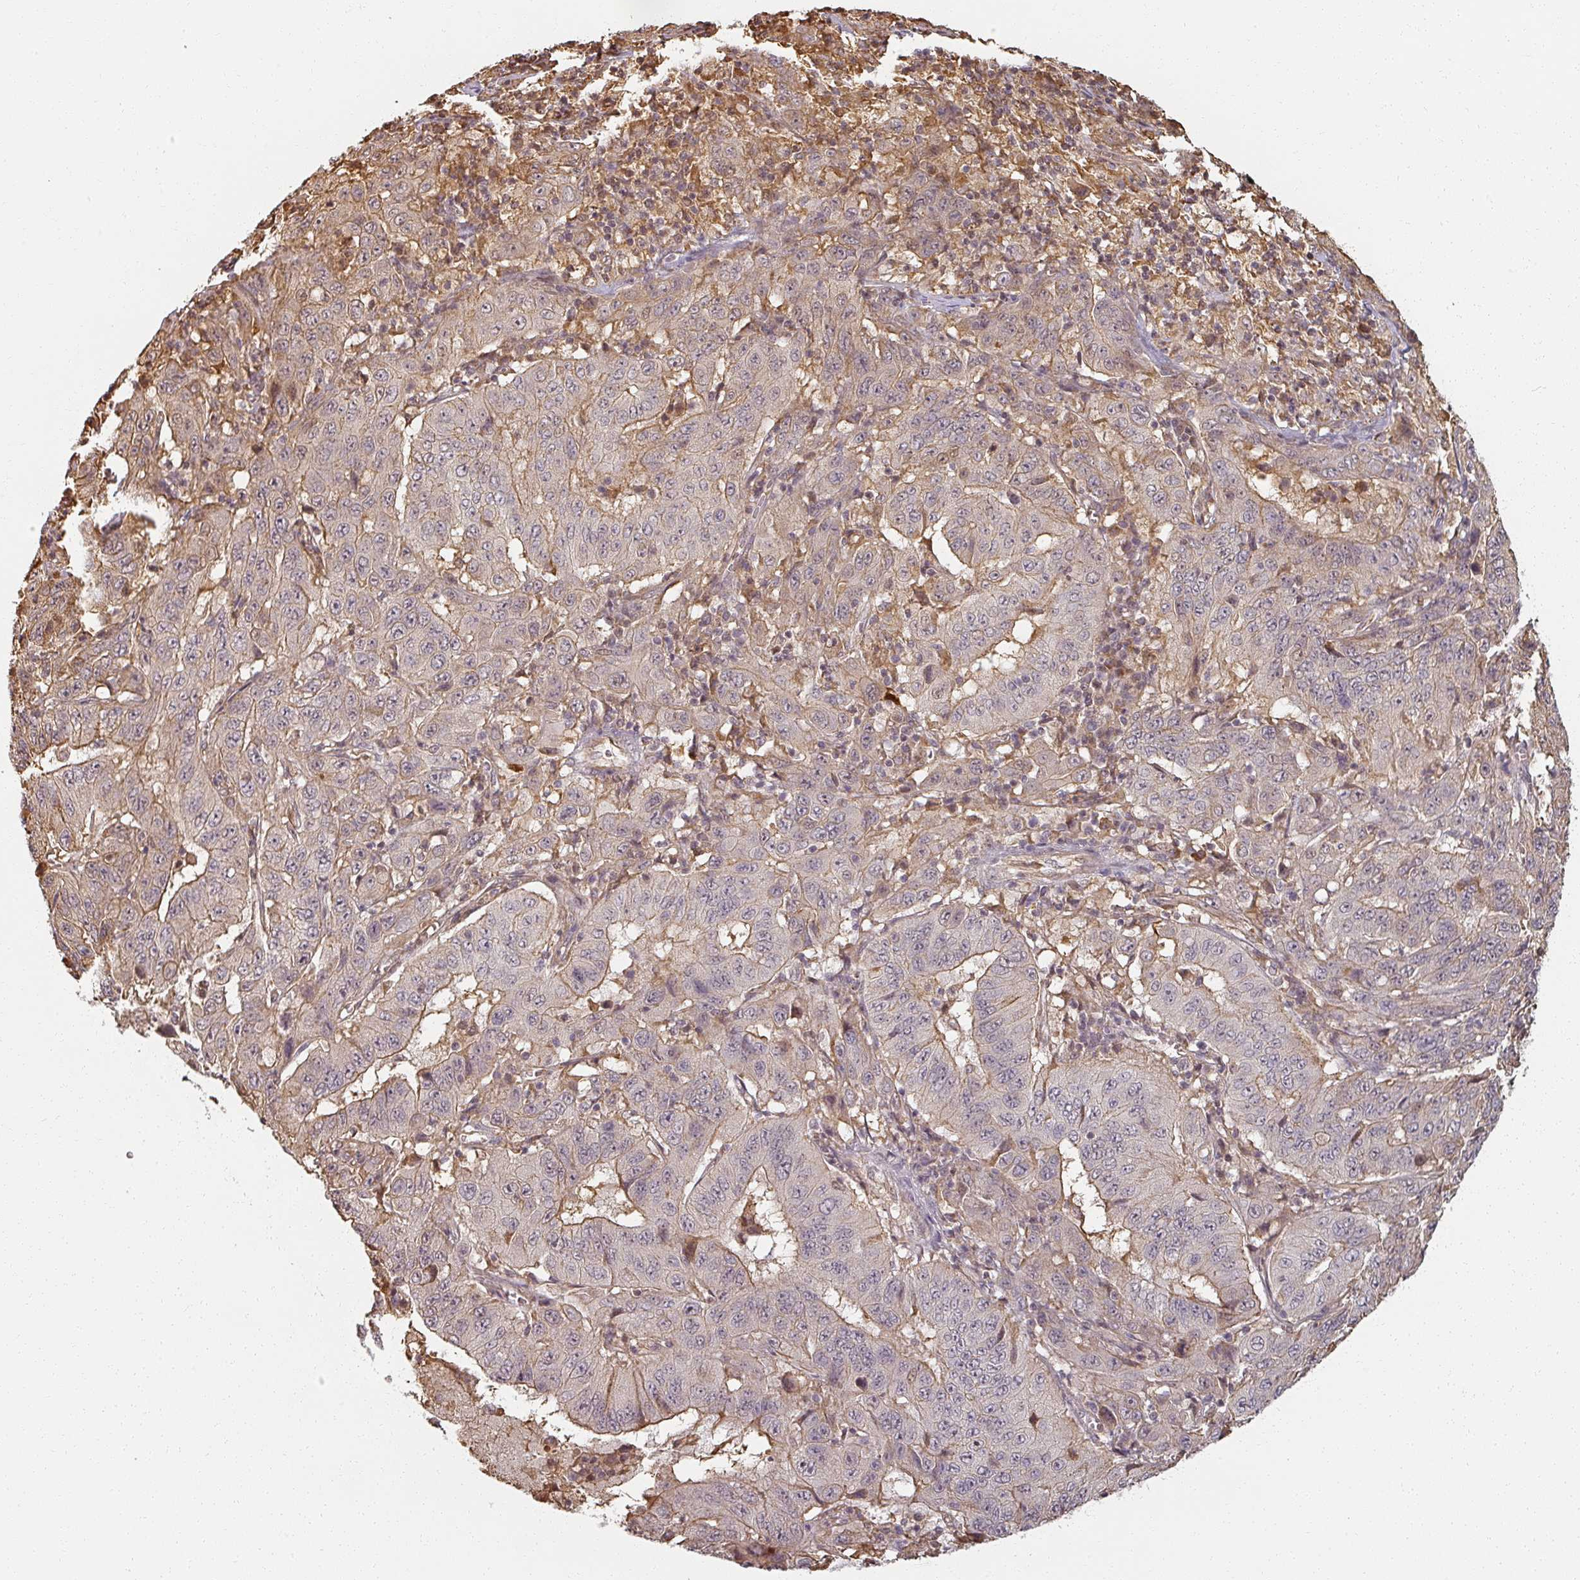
{"staining": {"intensity": "weak", "quantity": "25%-75%", "location": "cytoplasmic/membranous"}, "tissue": "pancreatic cancer", "cell_type": "Tumor cells", "image_type": "cancer", "snomed": [{"axis": "morphology", "description": "Adenocarcinoma, NOS"}, {"axis": "topography", "description": "Pancreas"}], "caption": "This histopathology image exhibits IHC staining of human pancreatic adenocarcinoma, with low weak cytoplasmic/membranous staining in approximately 25%-75% of tumor cells.", "gene": "MED19", "patient": {"sex": "male", "age": 63}}